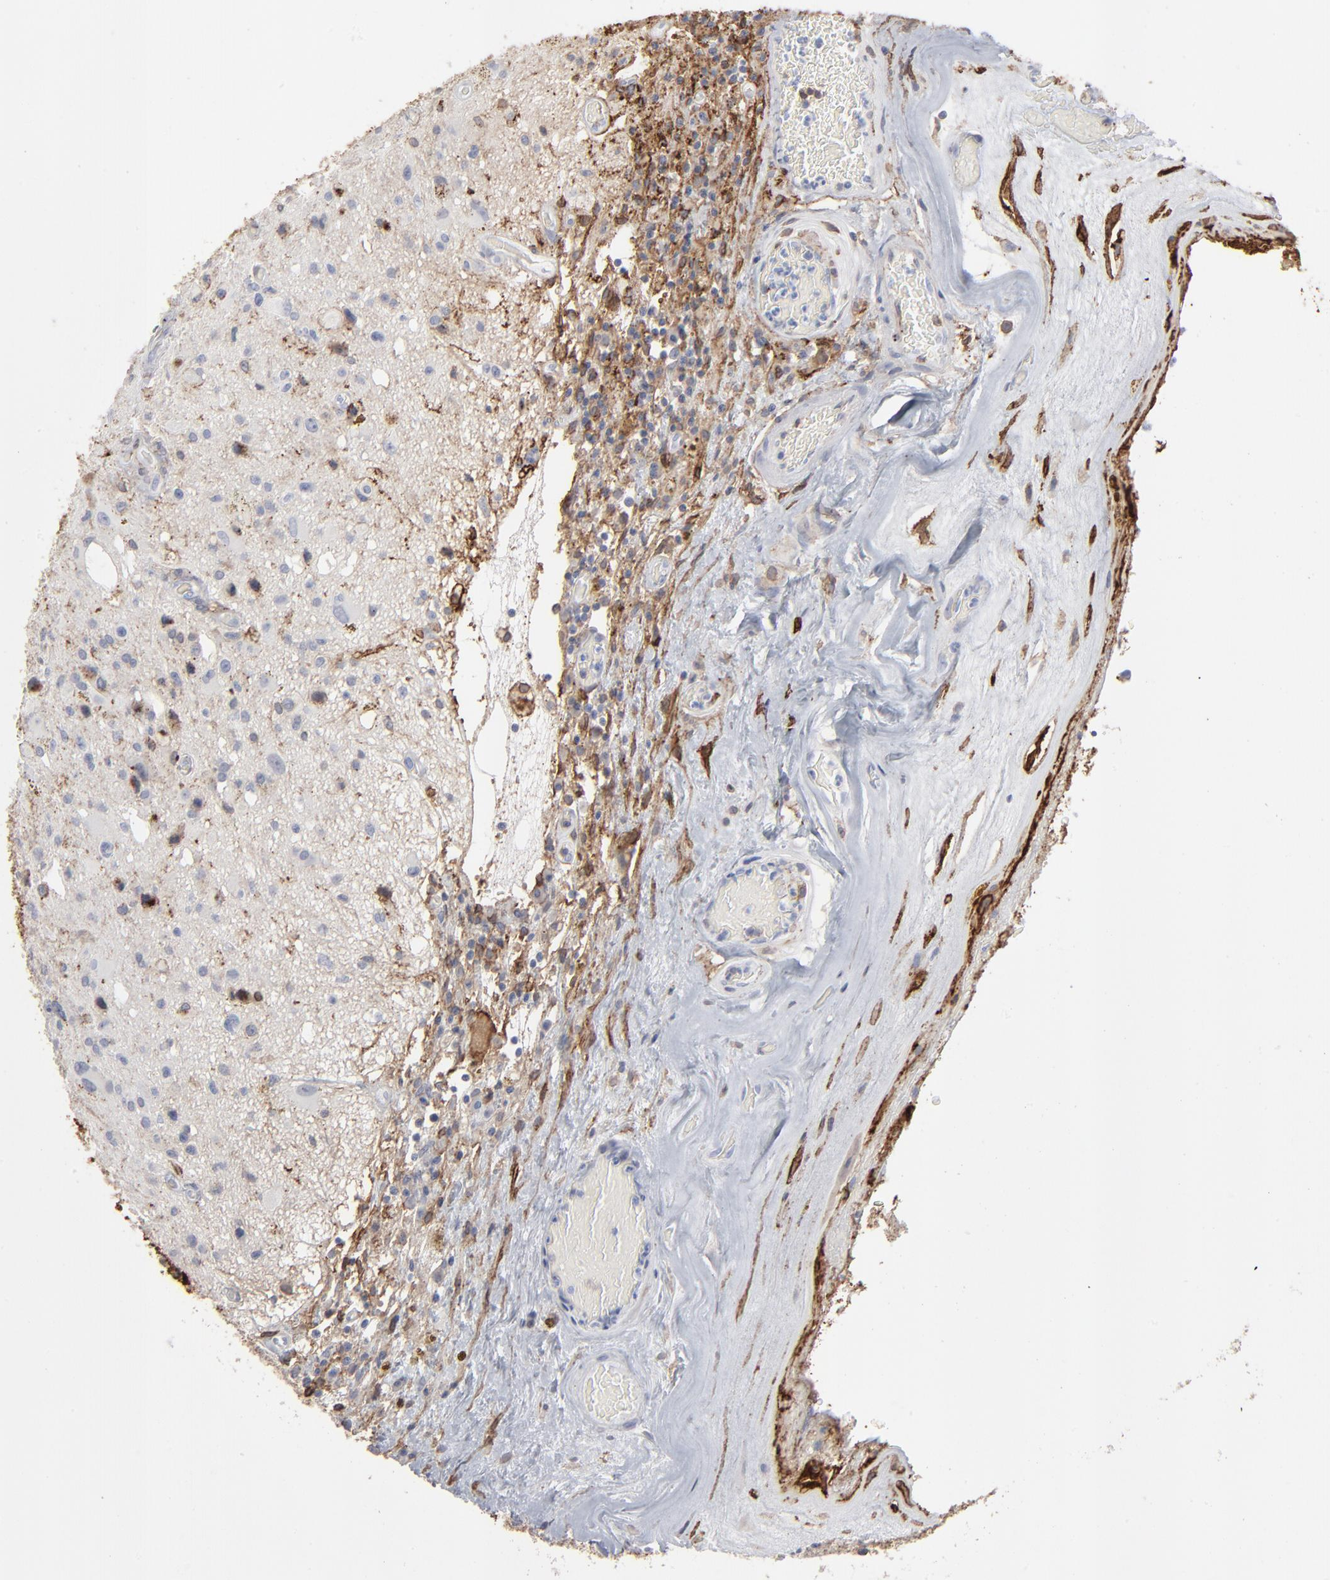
{"staining": {"intensity": "moderate", "quantity": "25%-75%", "location": "cytoplasmic/membranous"}, "tissue": "glioma", "cell_type": "Tumor cells", "image_type": "cancer", "snomed": [{"axis": "morphology", "description": "Glioma, malignant, Low grade"}, {"axis": "topography", "description": "Brain"}], "caption": "A medium amount of moderate cytoplasmic/membranous positivity is identified in about 25%-75% of tumor cells in malignant glioma (low-grade) tissue. (Stains: DAB (3,3'-diaminobenzidine) in brown, nuclei in blue, Microscopy: brightfield microscopy at high magnification).", "gene": "ANXA5", "patient": {"sex": "male", "age": 58}}